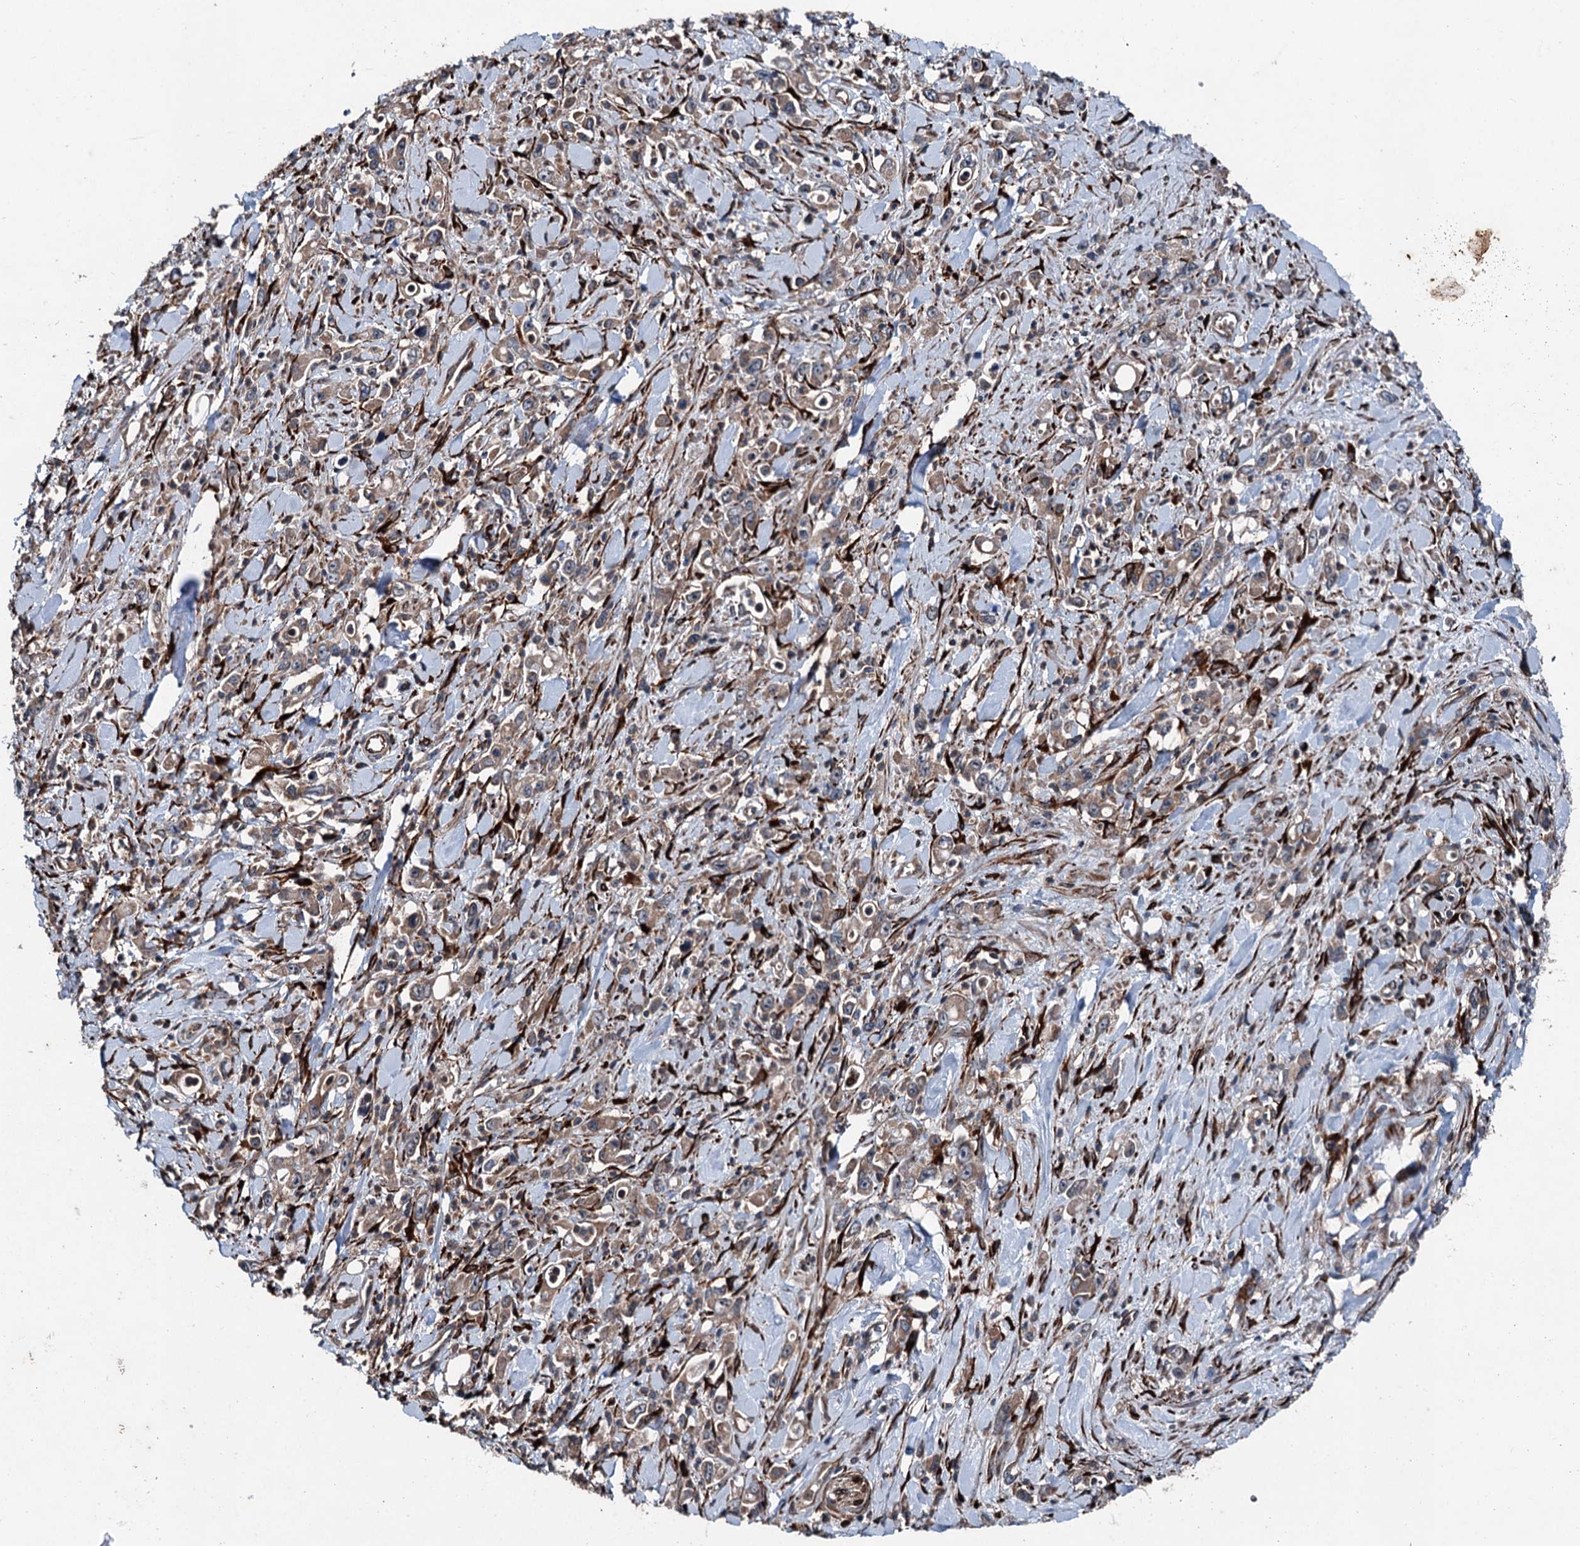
{"staining": {"intensity": "moderate", "quantity": ">75%", "location": "cytoplasmic/membranous"}, "tissue": "stomach cancer", "cell_type": "Tumor cells", "image_type": "cancer", "snomed": [{"axis": "morphology", "description": "Adenocarcinoma, NOS"}, {"axis": "topography", "description": "Stomach, lower"}], "caption": "A brown stain highlights moderate cytoplasmic/membranous positivity of a protein in human stomach cancer tumor cells.", "gene": "DDIAS", "patient": {"sex": "female", "age": 43}}